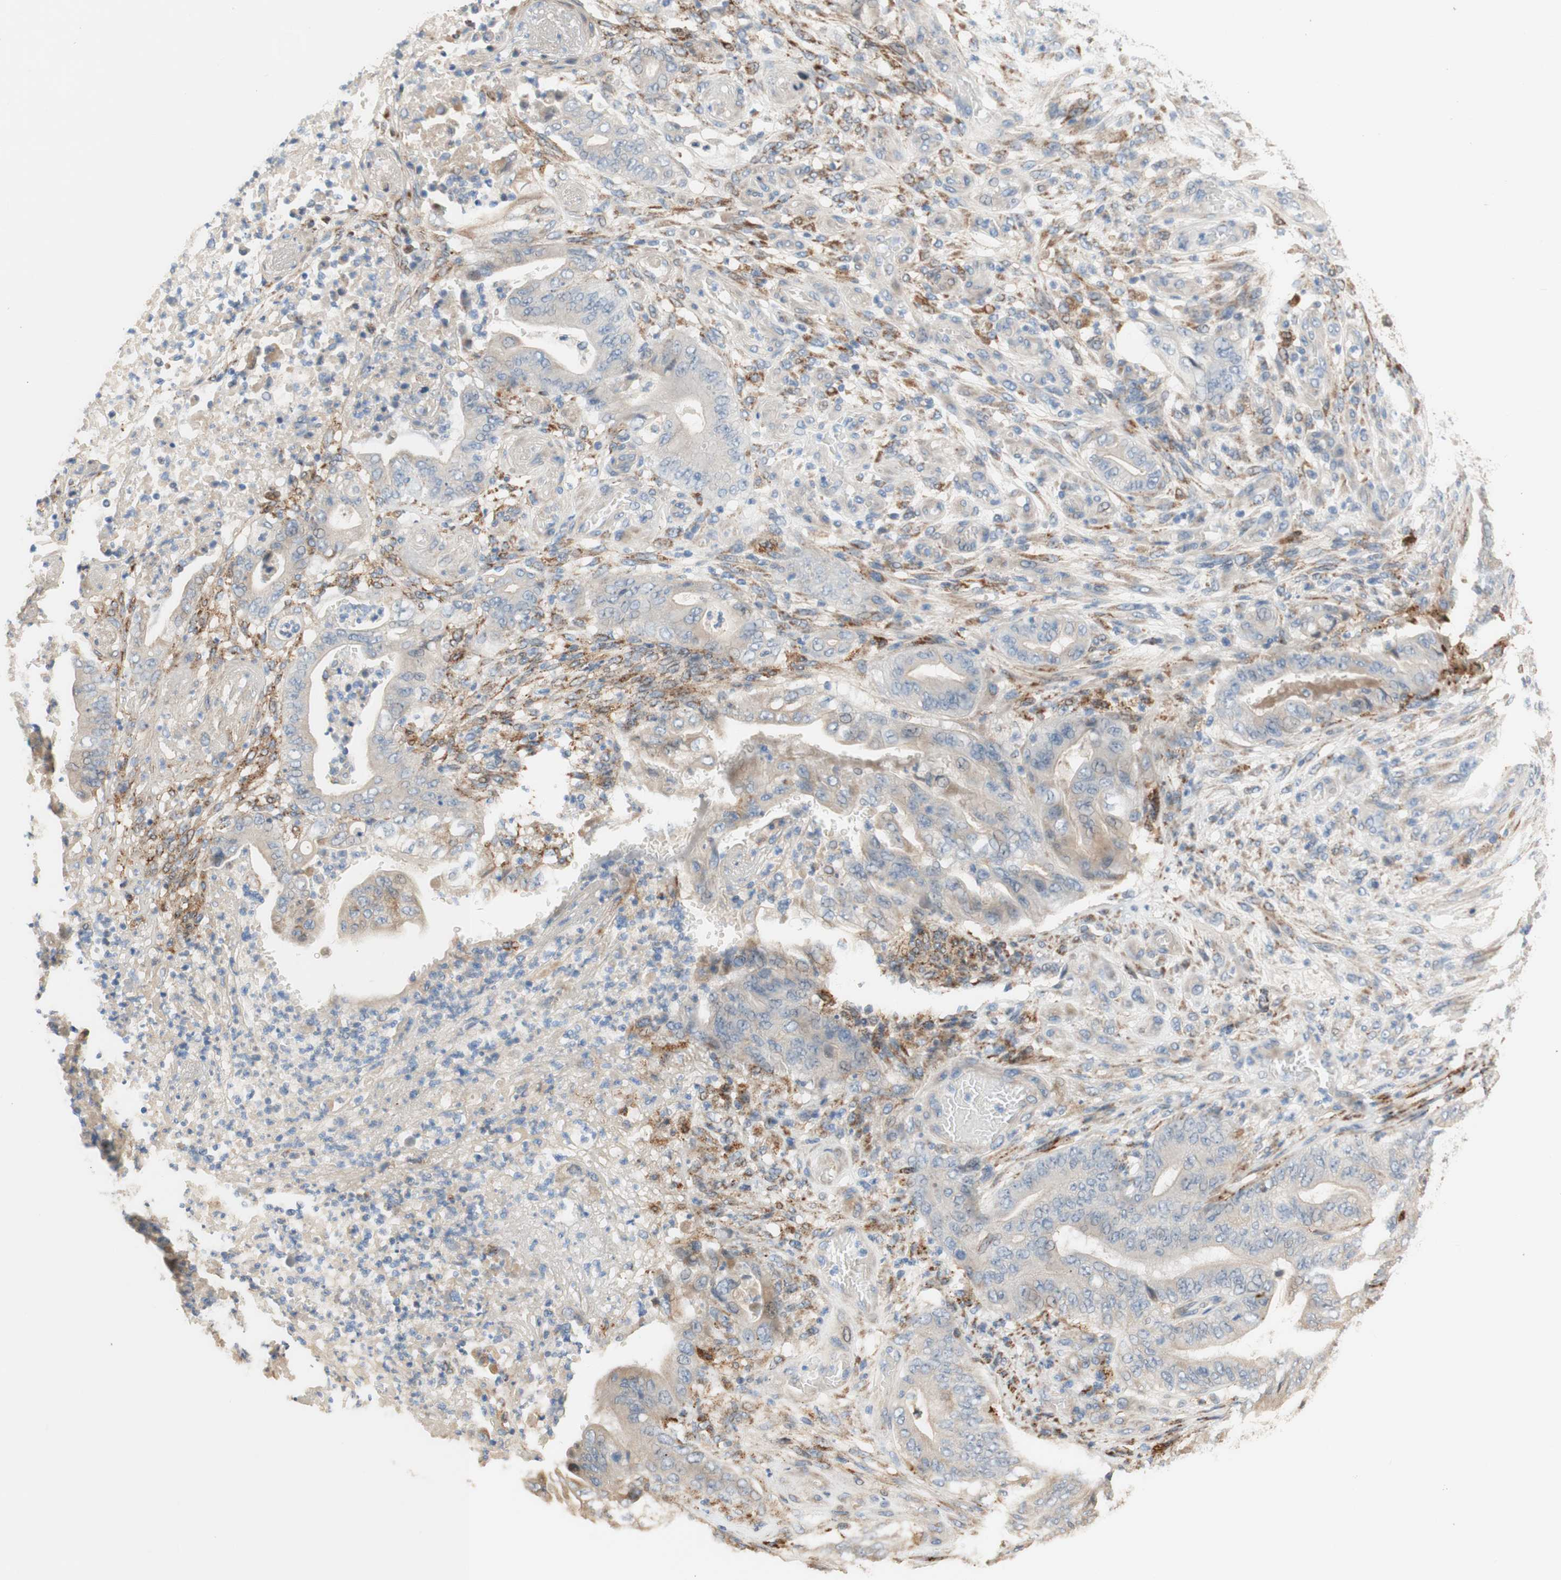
{"staining": {"intensity": "negative", "quantity": "none", "location": "none"}, "tissue": "stomach cancer", "cell_type": "Tumor cells", "image_type": "cancer", "snomed": [{"axis": "morphology", "description": "Adenocarcinoma, NOS"}, {"axis": "topography", "description": "Stomach"}], "caption": "Immunohistochemistry (IHC) histopathology image of neoplastic tissue: stomach cancer (adenocarcinoma) stained with DAB (3,3'-diaminobenzidine) demonstrates no significant protein staining in tumor cells.", "gene": "PTPN21", "patient": {"sex": "female", "age": 73}}